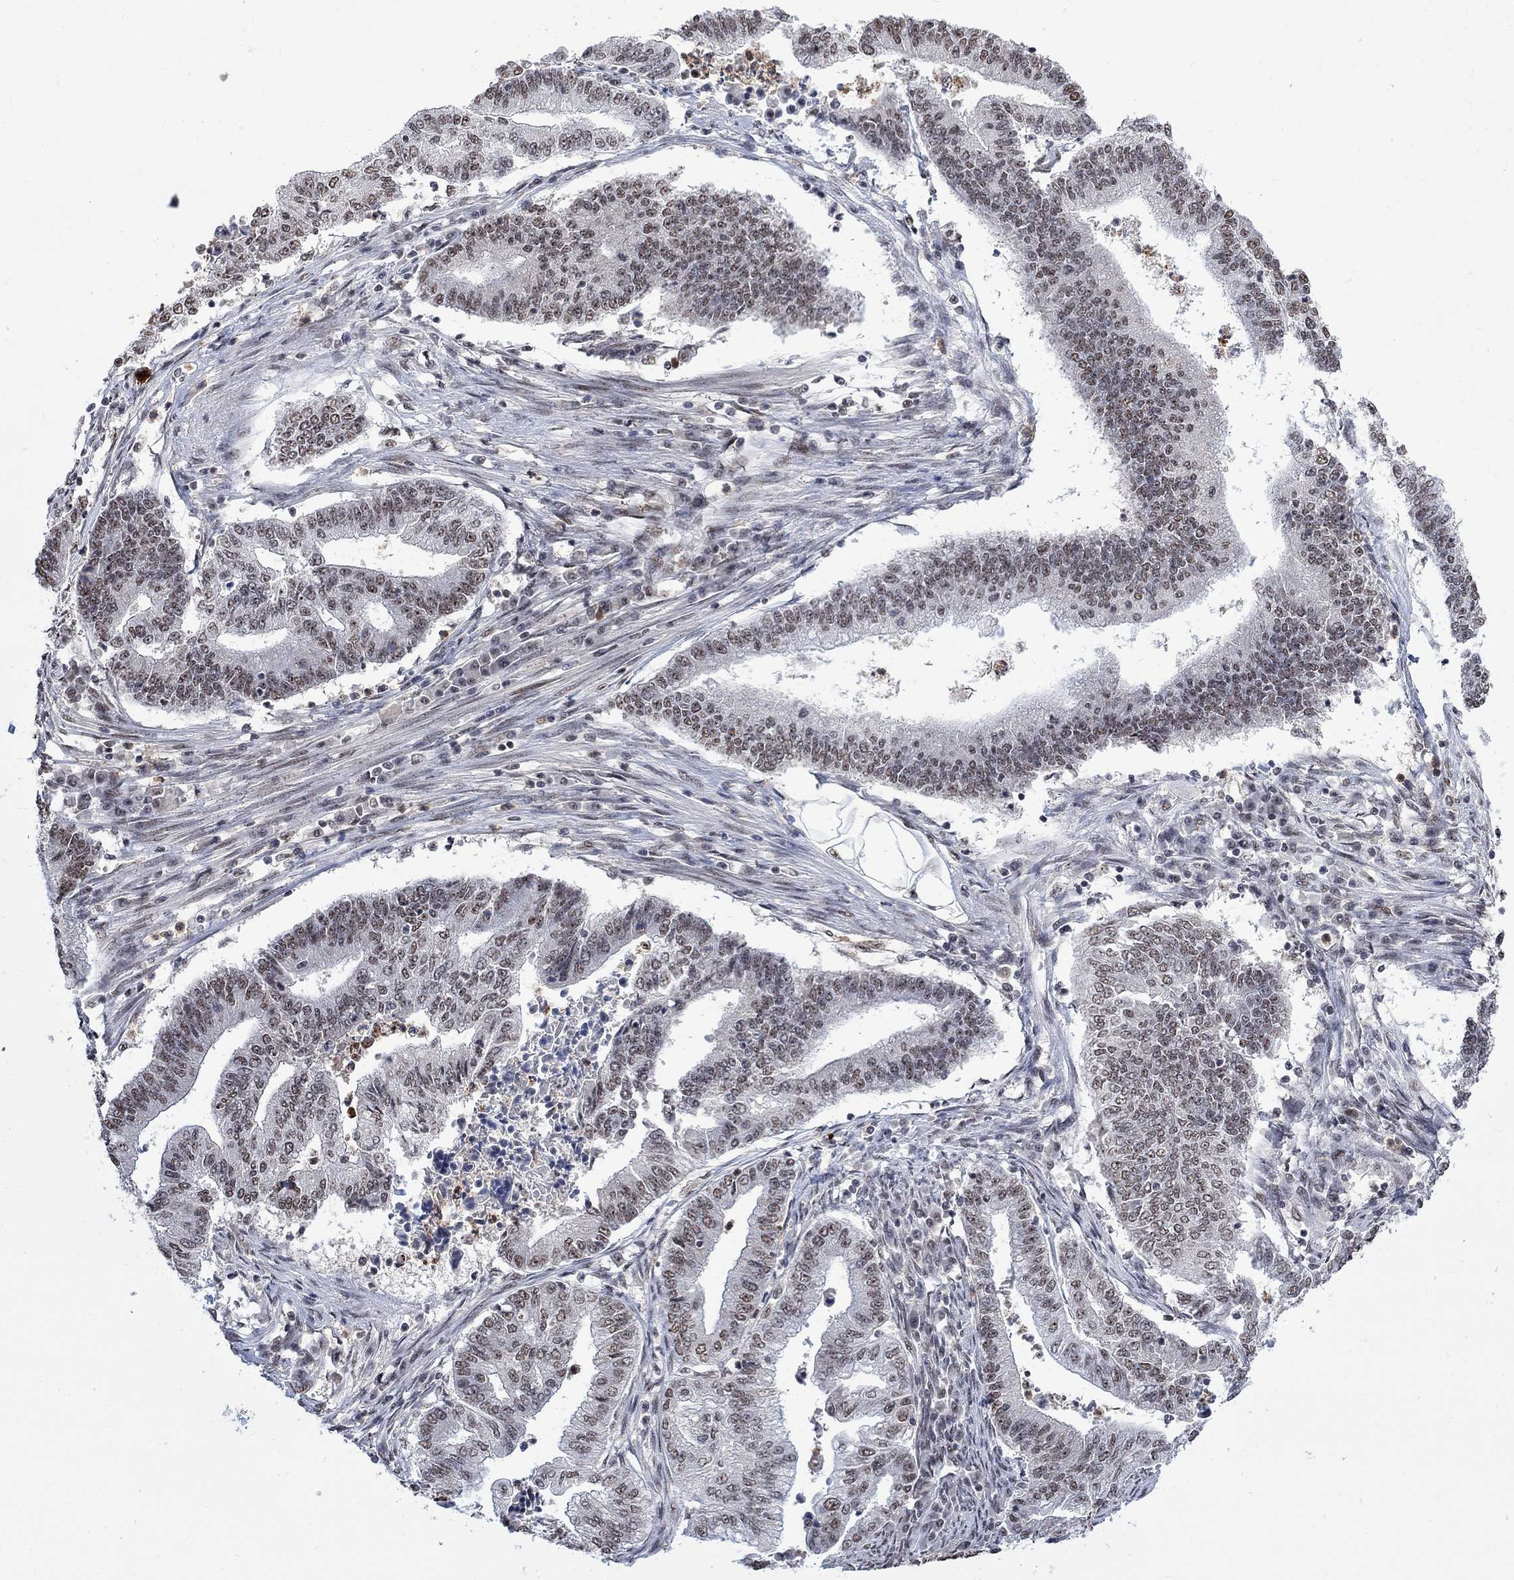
{"staining": {"intensity": "weak", "quantity": "25%-75%", "location": "nuclear"}, "tissue": "endometrial cancer", "cell_type": "Tumor cells", "image_type": "cancer", "snomed": [{"axis": "morphology", "description": "Adenocarcinoma, NOS"}, {"axis": "topography", "description": "Uterus"}, {"axis": "topography", "description": "Endometrium"}], "caption": "IHC image of human endometrial adenocarcinoma stained for a protein (brown), which exhibits low levels of weak nuclear staining in about 25%-75% of tumor cells.", "gene": "E4F1", "patient": {"sex": "female", "age": 54}}